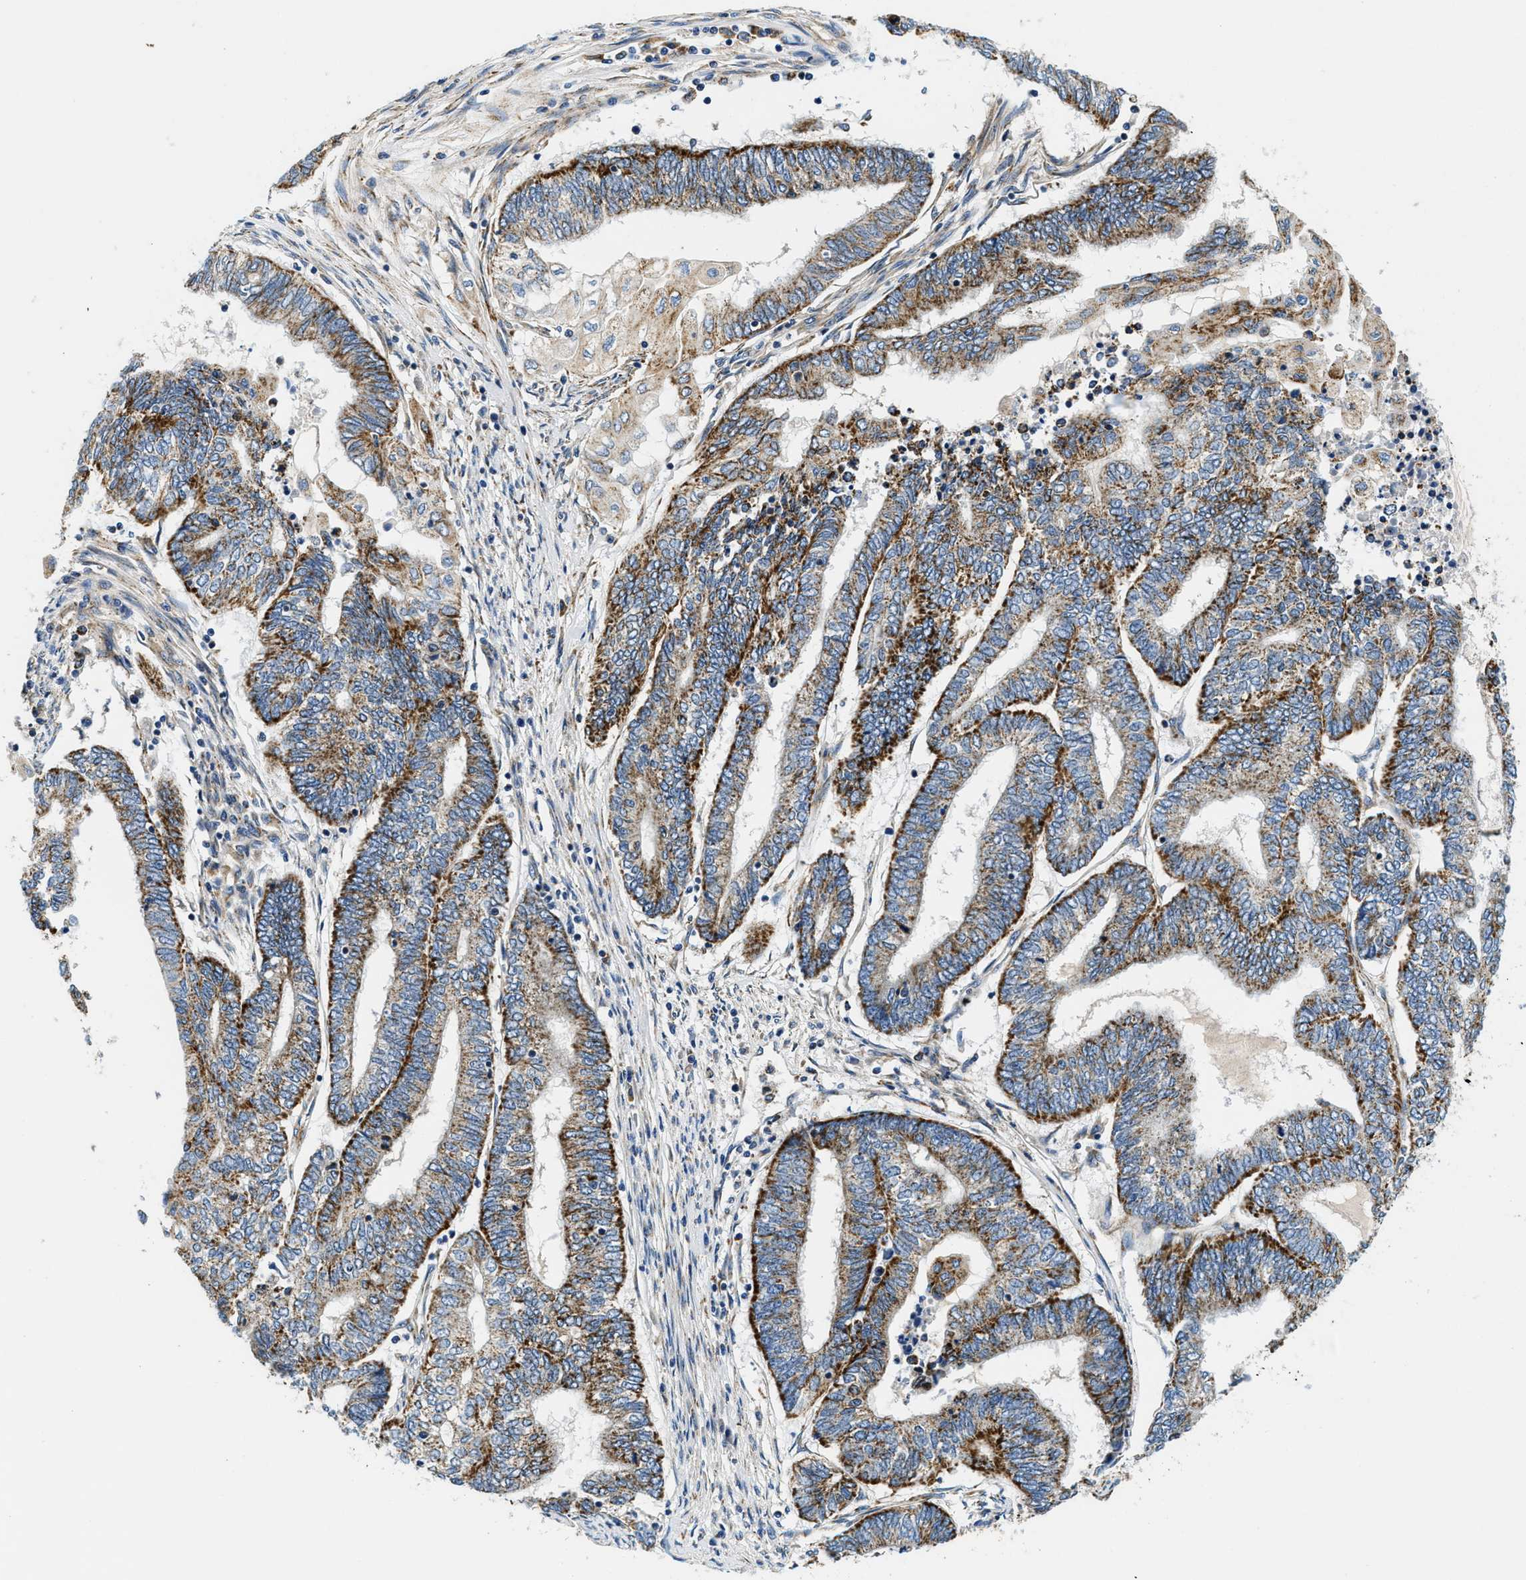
{"staining": {"intensity": "strong", "quantity": ">75%", "location": "cytoplasmic/membranous"}, "tissue": "endometrial cancer", "cell_type": "Tumor cells", "image_type": "cancer", "snomed": [{"axis": "morphology", "description": "Adenocarcinoma, NOS"}, {"axis": "topography", "description": "Uterus"}, {"axis": "topography", "description": "Endometrium"}], "caption": "Adenocarcinoma (endometrial) stained for a protein displays strong cytoplasmic/membranous positivity in tumor cells. Nuclei are stained in blue.", "gene": "SAMD4B", "patient": {"sex": "female", "age": 70}}